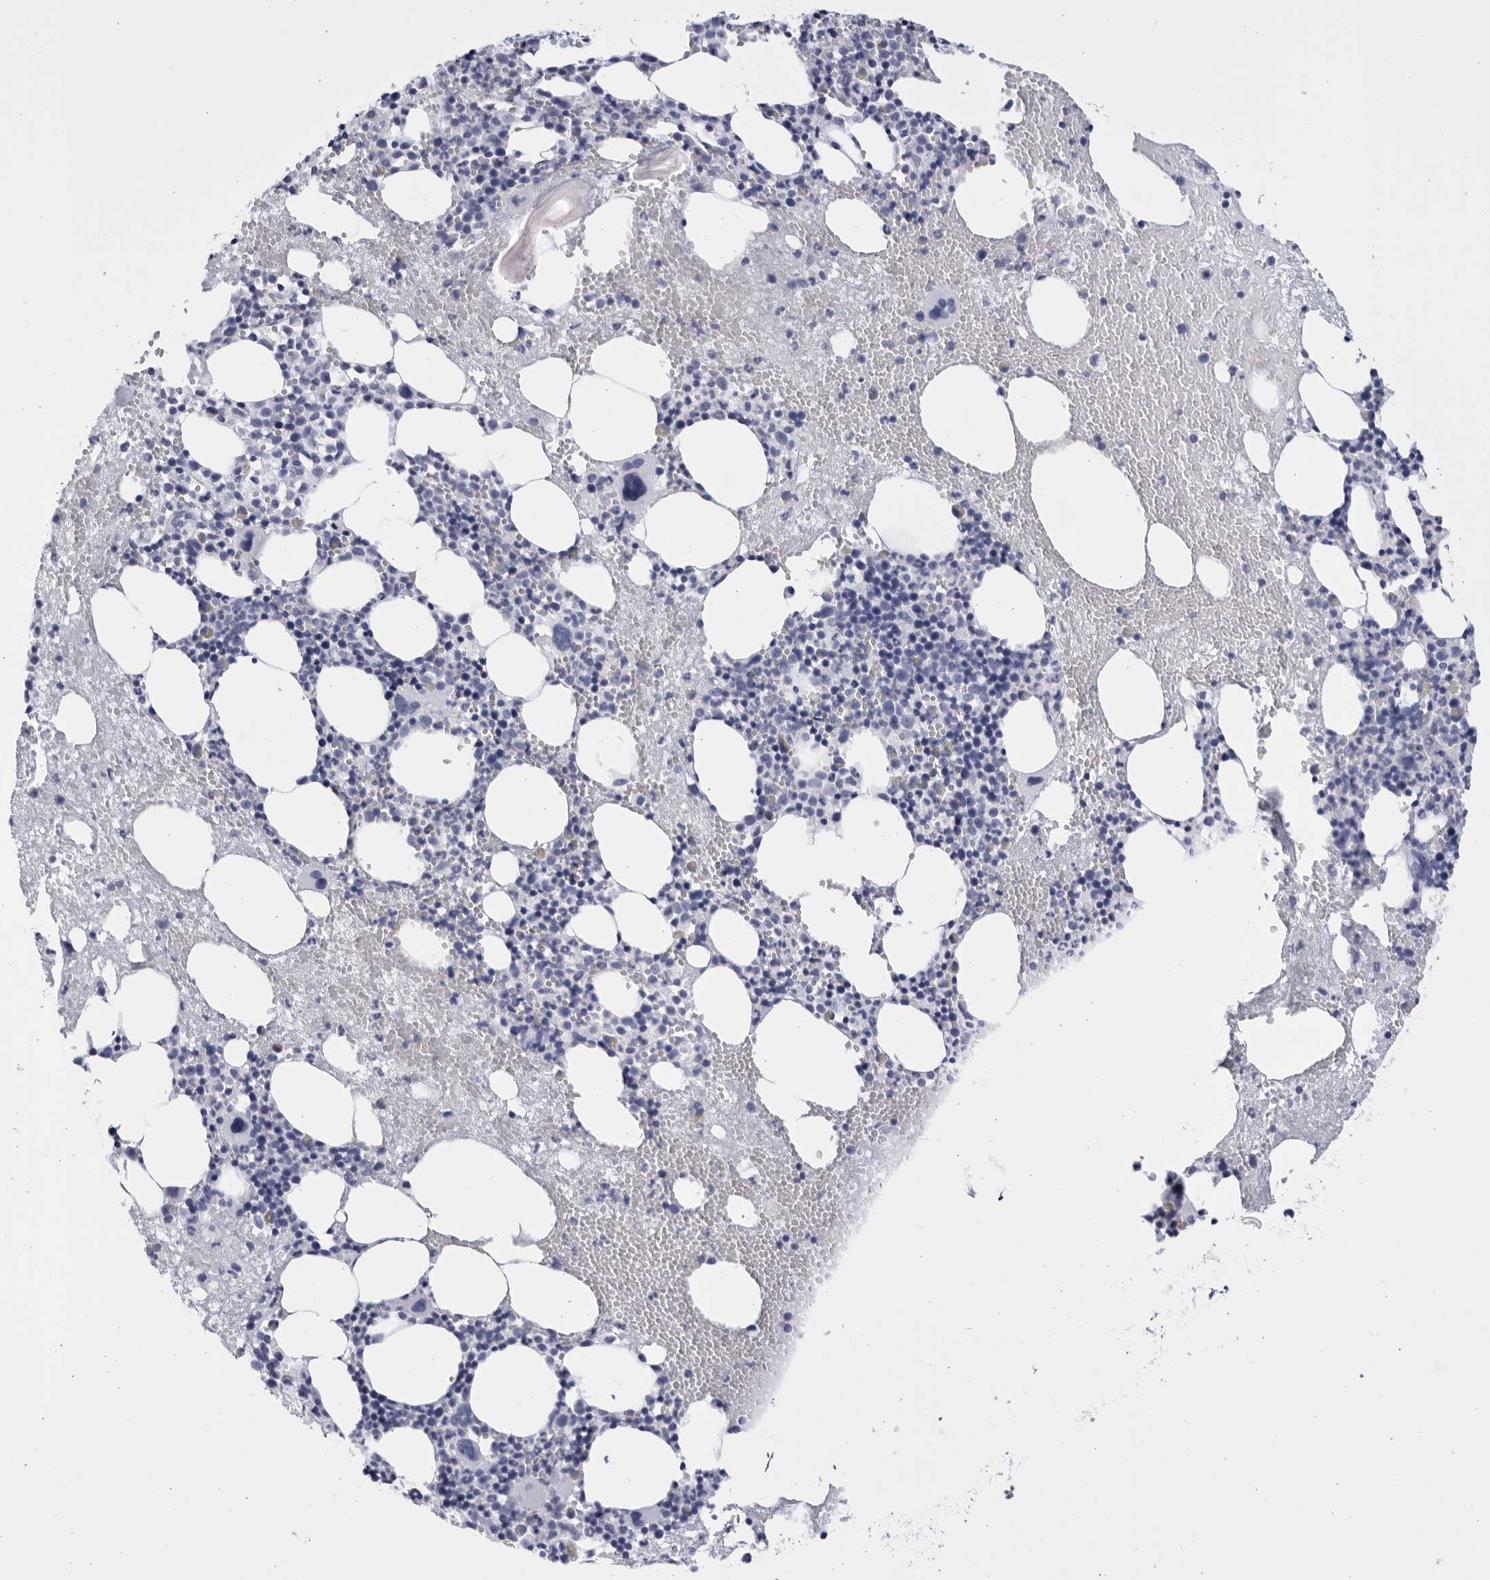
{"staining": {"intensity": "negative", "quantity": "none", "location": "none"}, "tissue": "bone marrow", "cell_type": "Hematopoietic cells", "image_type": "normal", "snomed": [{"axis": "morphology", "description": "Normal tissue, NOS"}, {"axis": "morphology", "description": "Inflammation, NOS"}, {"axis": "topography", "description": "Bone marrow"}], "caption": "This is an IHC image of unremarkable bone marrow. There is no staining in hematopoietic cells.", "gene": "CCDC181", "patient": {"sex": "female", "age": 48}}